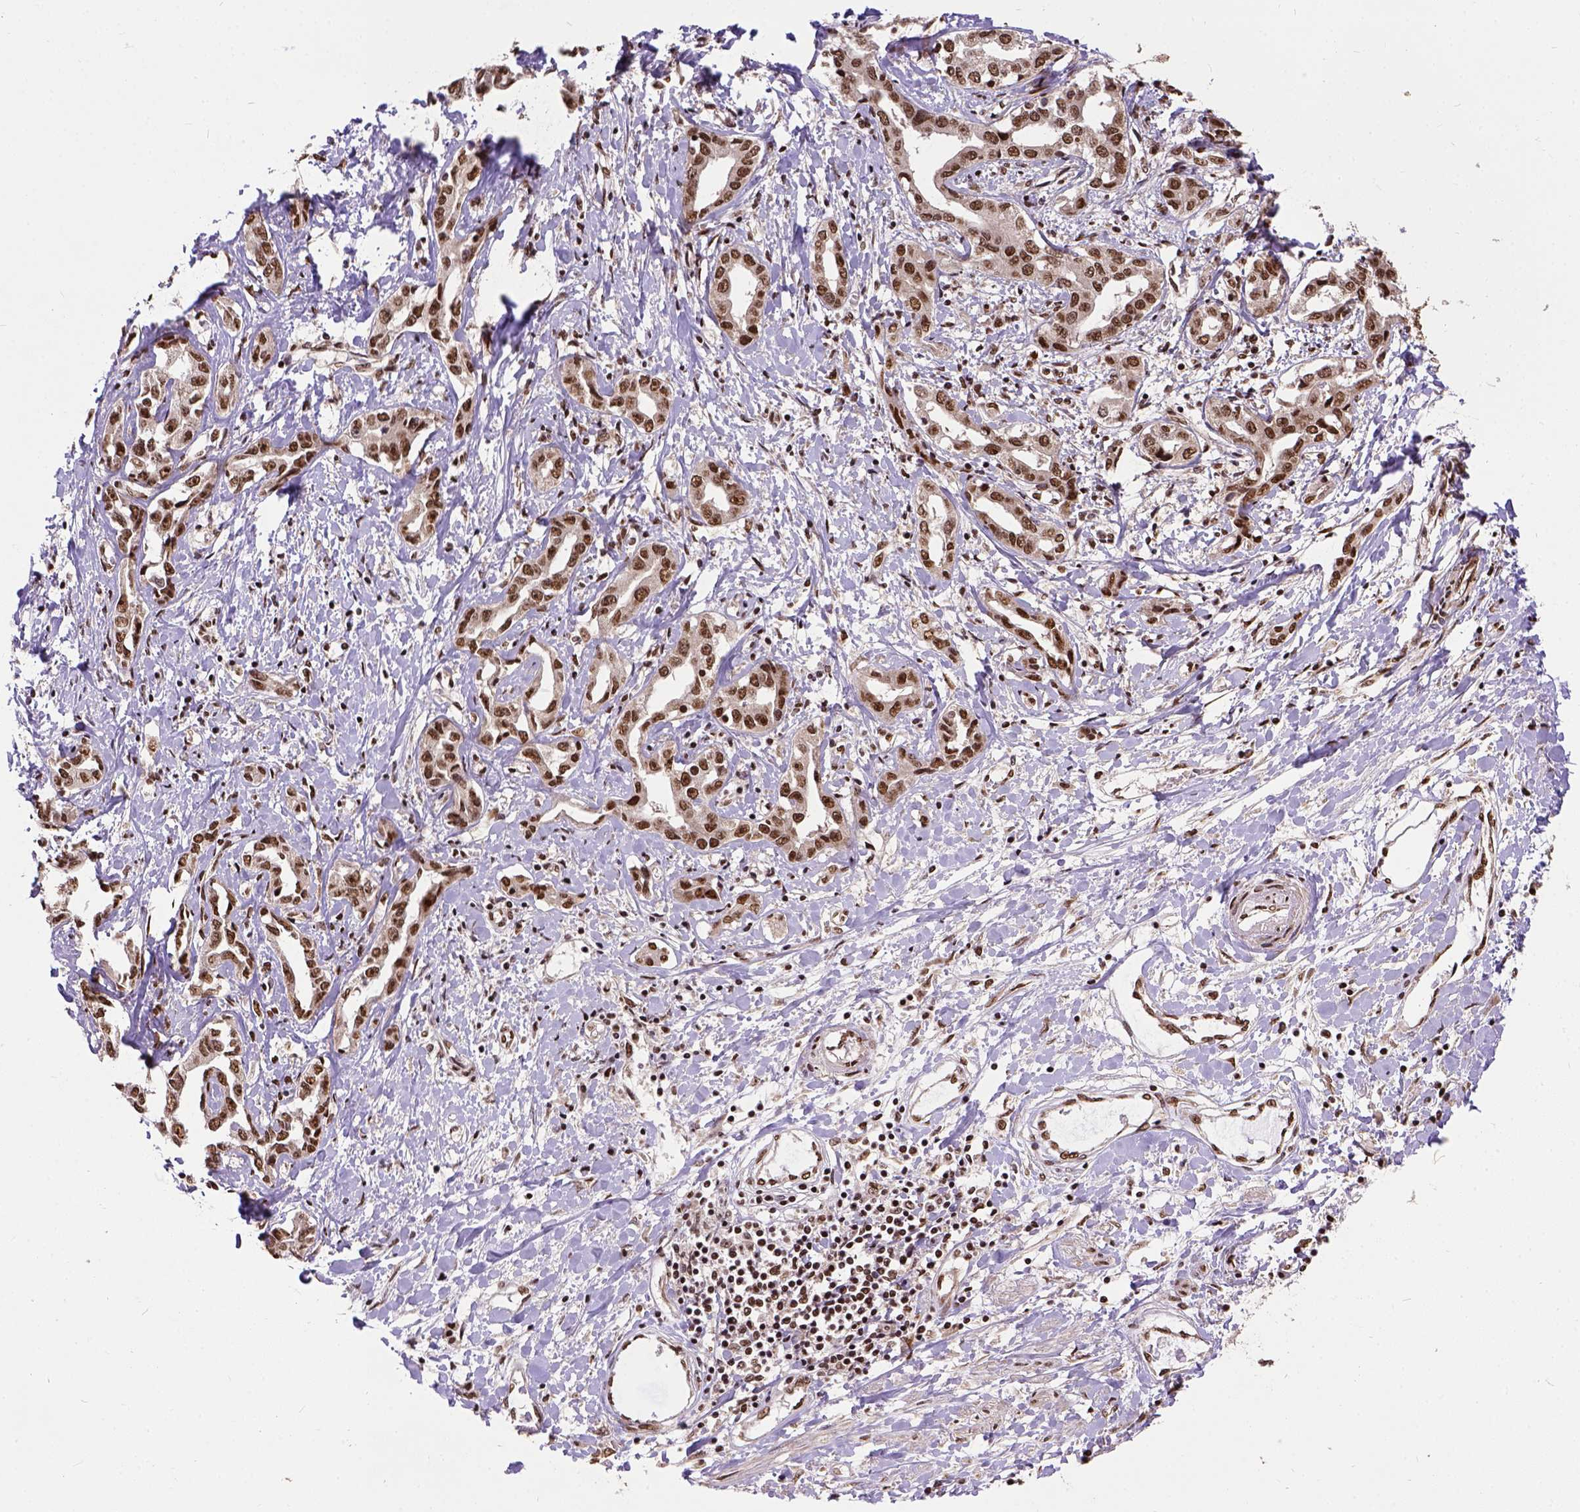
{"staining": {"intensity": "strong", "quantity": ">75%", "location": "nuclear"}, "tissue": "liver cancer", "cell_type": "Tumor cells", "image_type": "cancer", "snomed": [{"axis": "morphology", "description": "Cholangiocarcinoma"}, {"axis": "topography", "description": "Liver"}], "caption": "Strong nuclear expression for a protein is appreciated in approximately >75% of tumor cells of cholangiocarcinoma (liver) using immunohistochemistry (IHC).", "gene": "NACC1", "patient": {"sex": "male", "age": 59}}